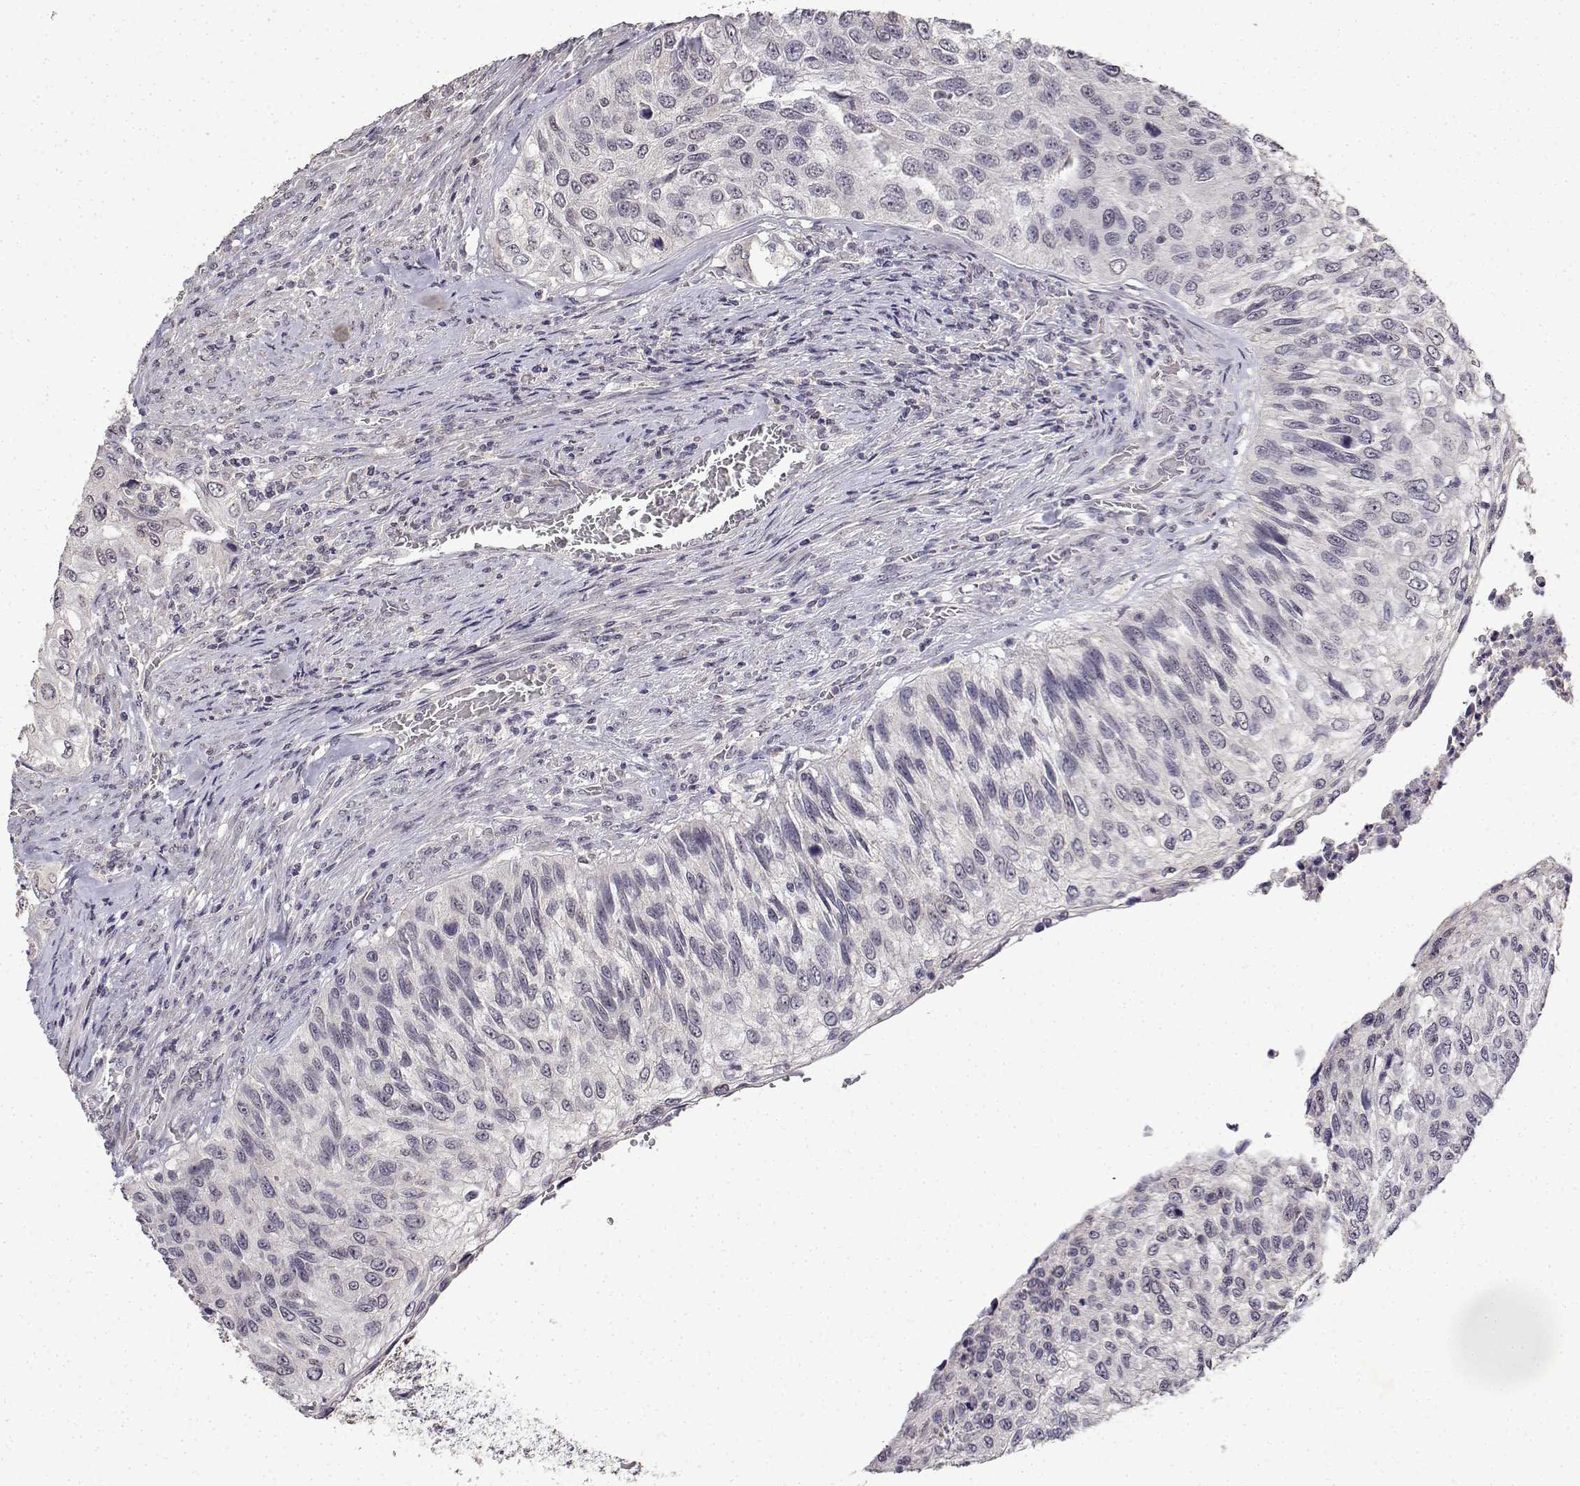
{"staining": {"intensity": "negative", "quantity": "none", "location": "none"}, "tissue": "urothelial cancer", "cell_type": "Tumor cells", "image_type": "cancer", "snomed": [{"axis": "morphology", "description": "Urothelial carcinoma, High grade"}, {"axis": "topography", "description": "Urinary bladder"}], "caption": "Tumor cells show no significant positivity in urothelial cancer.", "gene": "BDNF", "patient": {"sex": "female", "age": 60}}